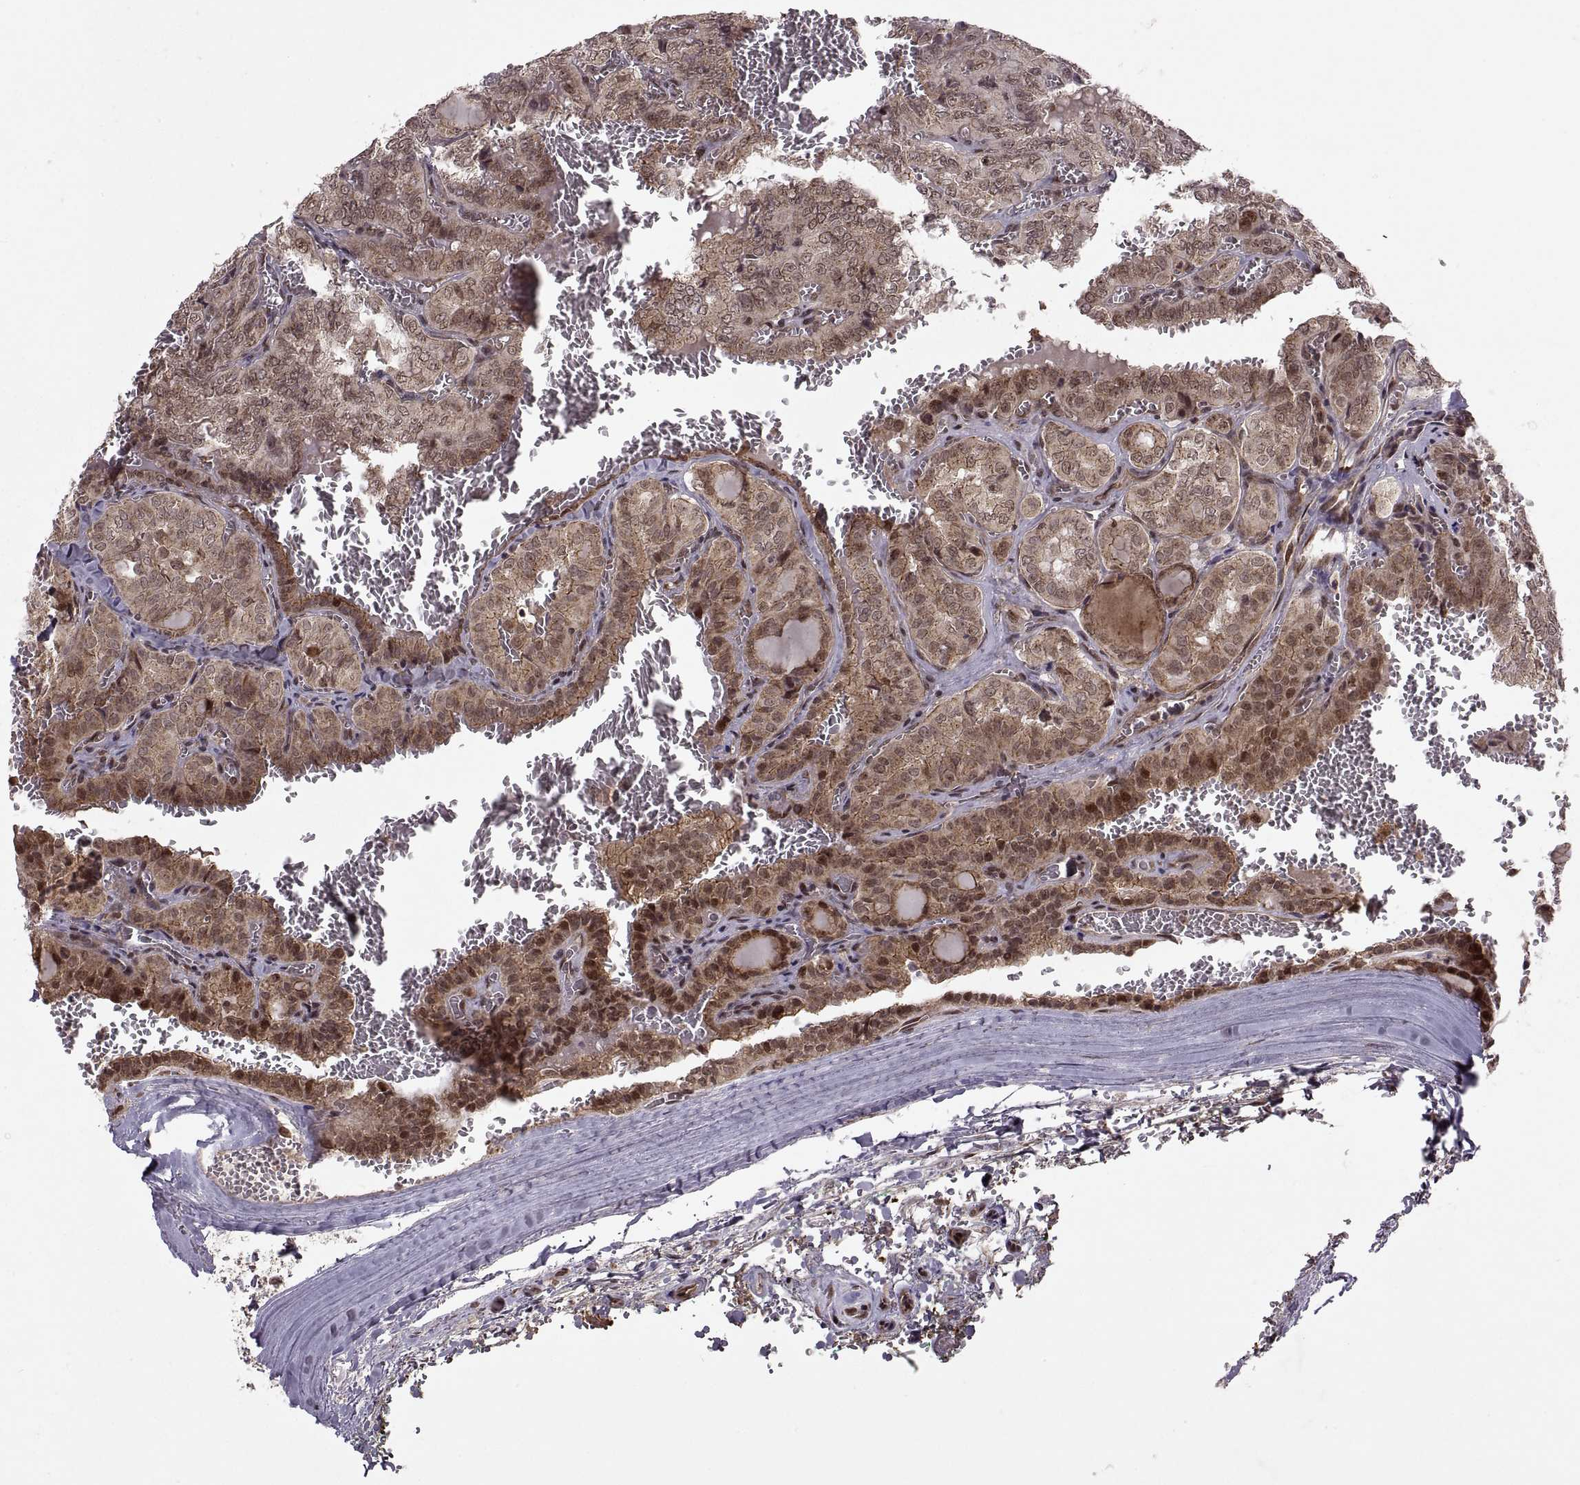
{"staining": {"intensity": "weak", "quantity": ">75%", "location": "cytoplasmic/membranous,nuclear"}, "tissue": "thyroid cancer", "cell_type": "Tumor cells", "image_type": "cancer", "snomed": [{"axis": "morphology", "description": "Papillary adenocarcinoma, NOS"}, {"axis": "topography", "description": "Thyroid gland"}], "caption": "Immunohistochemistry (DAB) staining of human thyroid cancer (papillary adenocarcinoma) shows weak cytoplasmic/membranous and nuclear protein staining in about >75% of tumor cells.", "gene": "PTOV1", "patient": {"sex": "female", "age": 41}}